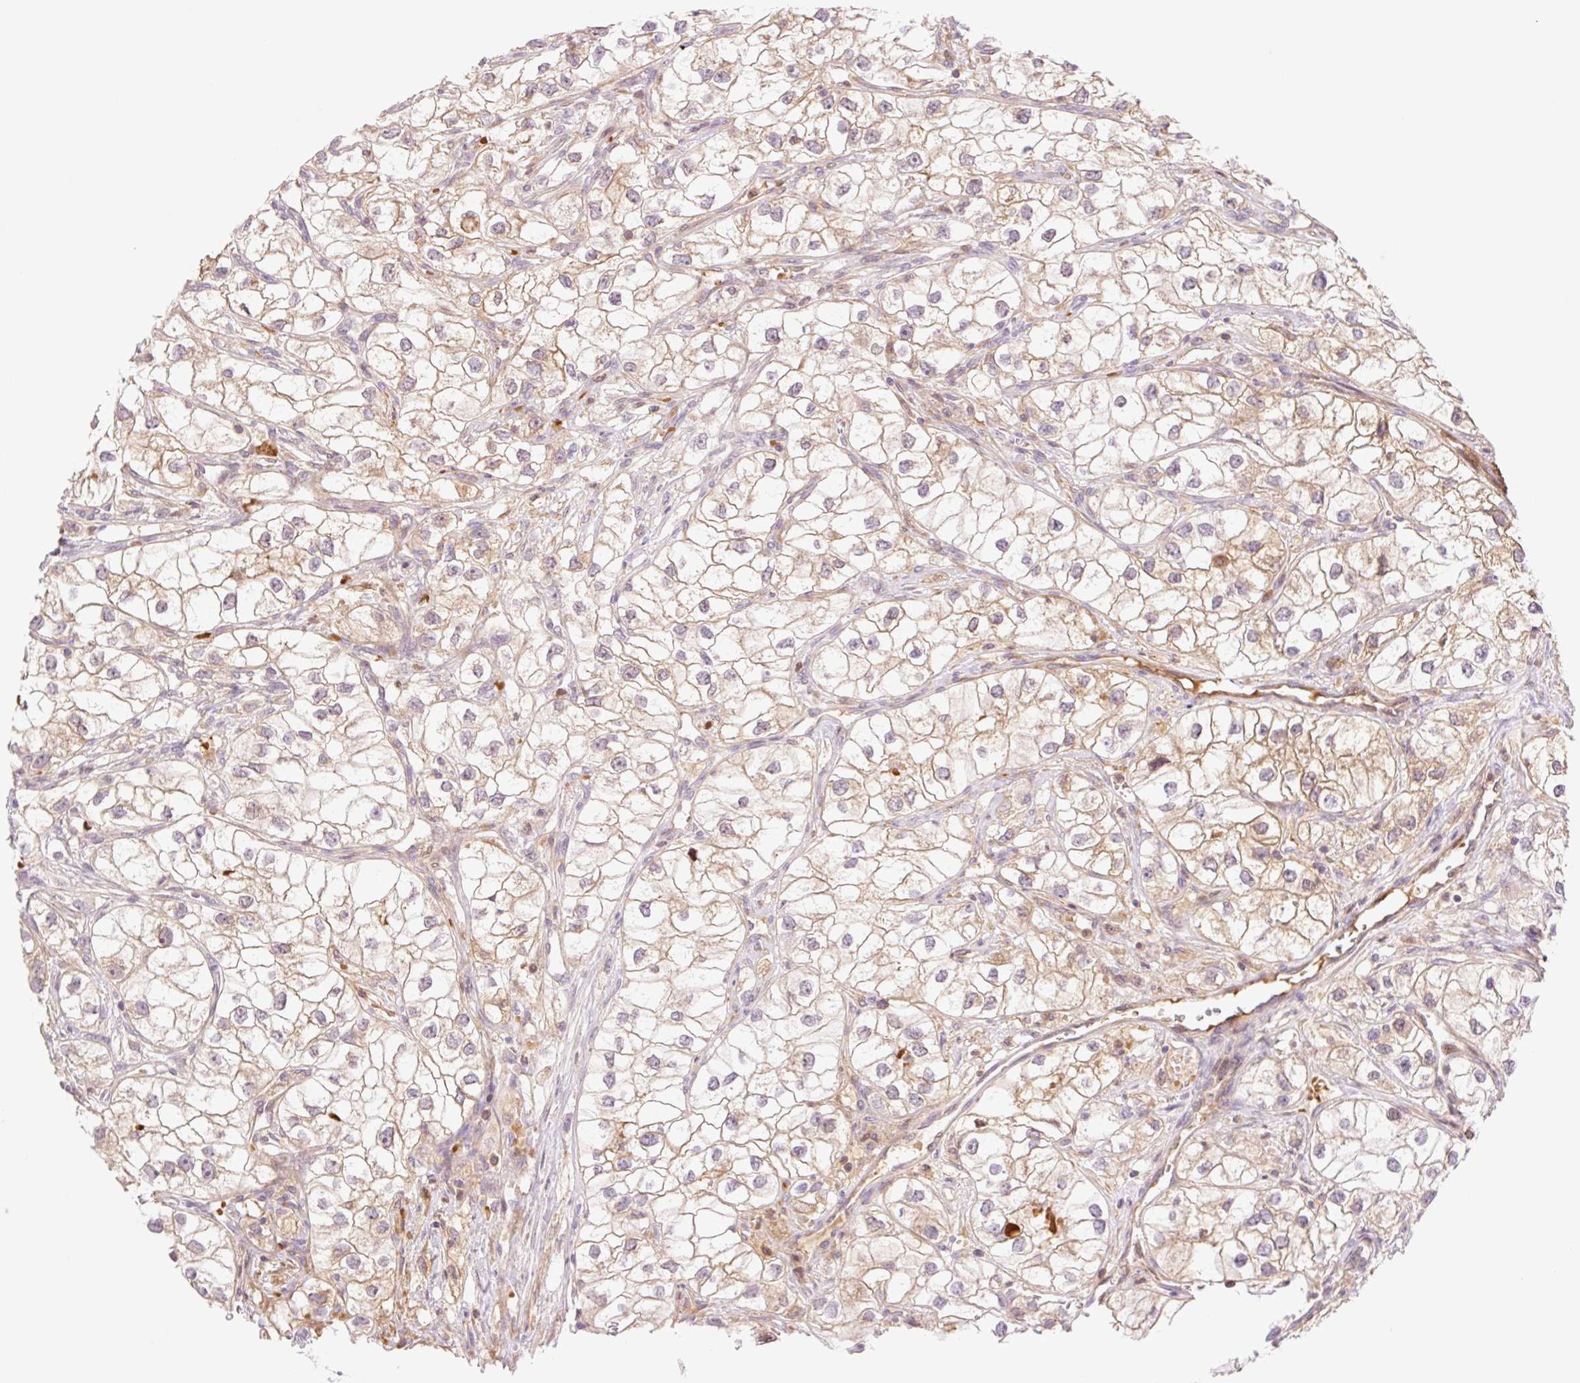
{"staining": {"intensity": "weak", "quantity": "25%-75%", "location": "cytoplasmic/membranous"}, "tissue": "renal cancer", "cell_type": "Tumor cells", "image_type": "cancer", "snomed": [{"axis": "morphology", "description": "Adenocarcinoma, NOS"}, {"axis": "topography", "description": "Kidney"}], "caption": "Renal cancer (adenocarcinoma) stained for a protein (brown) shows weak cytoplasmic/membranous positive staining in about 25%-75% of tumor cells.", "gene": "HEBP1", "patient": {"sex": "male", "age": 59}}